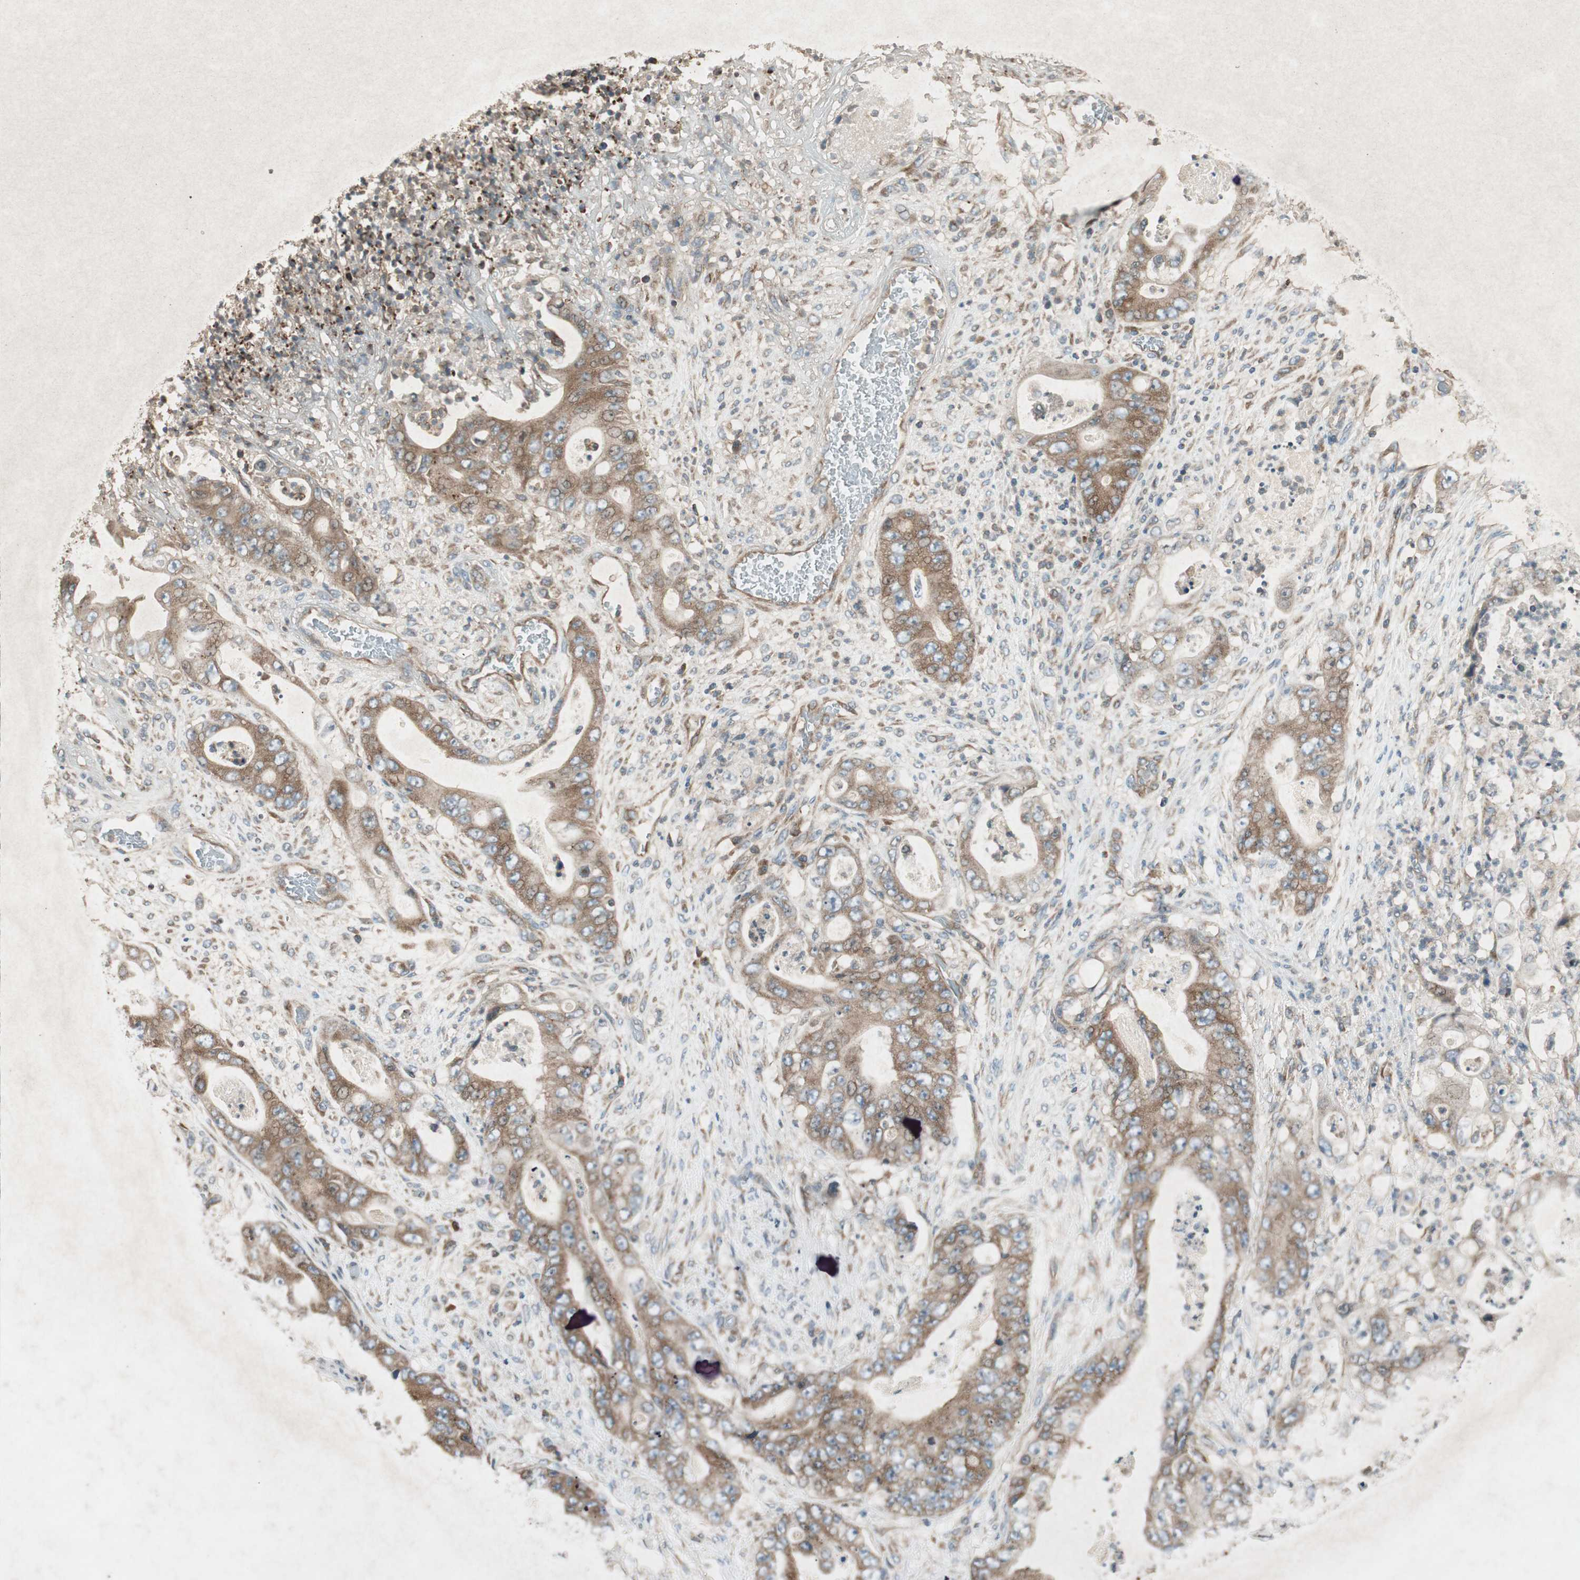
{"staining": {"intensity": "moderate", "quantity": ">75%", "location": "cytoplasmic/membranous"}, "tissue": "stomach cancer", "cell_type": "Tumor cells", "image_type": "cancer", "snomed": [{"axis": "morphology", "description": "Adenocarcinoma, NOS"}, {"axis": "topography", "description": "Stomach"}], "caption": "About >75% of tumor cells in stomach cancer (adenocarcinoma) display moderate cytoplasmic/membranous protein positivity as visualized by brown immunohistochemical staining.", "gene": "CHADL", "patient": {"sex": "female", "age": 73}}